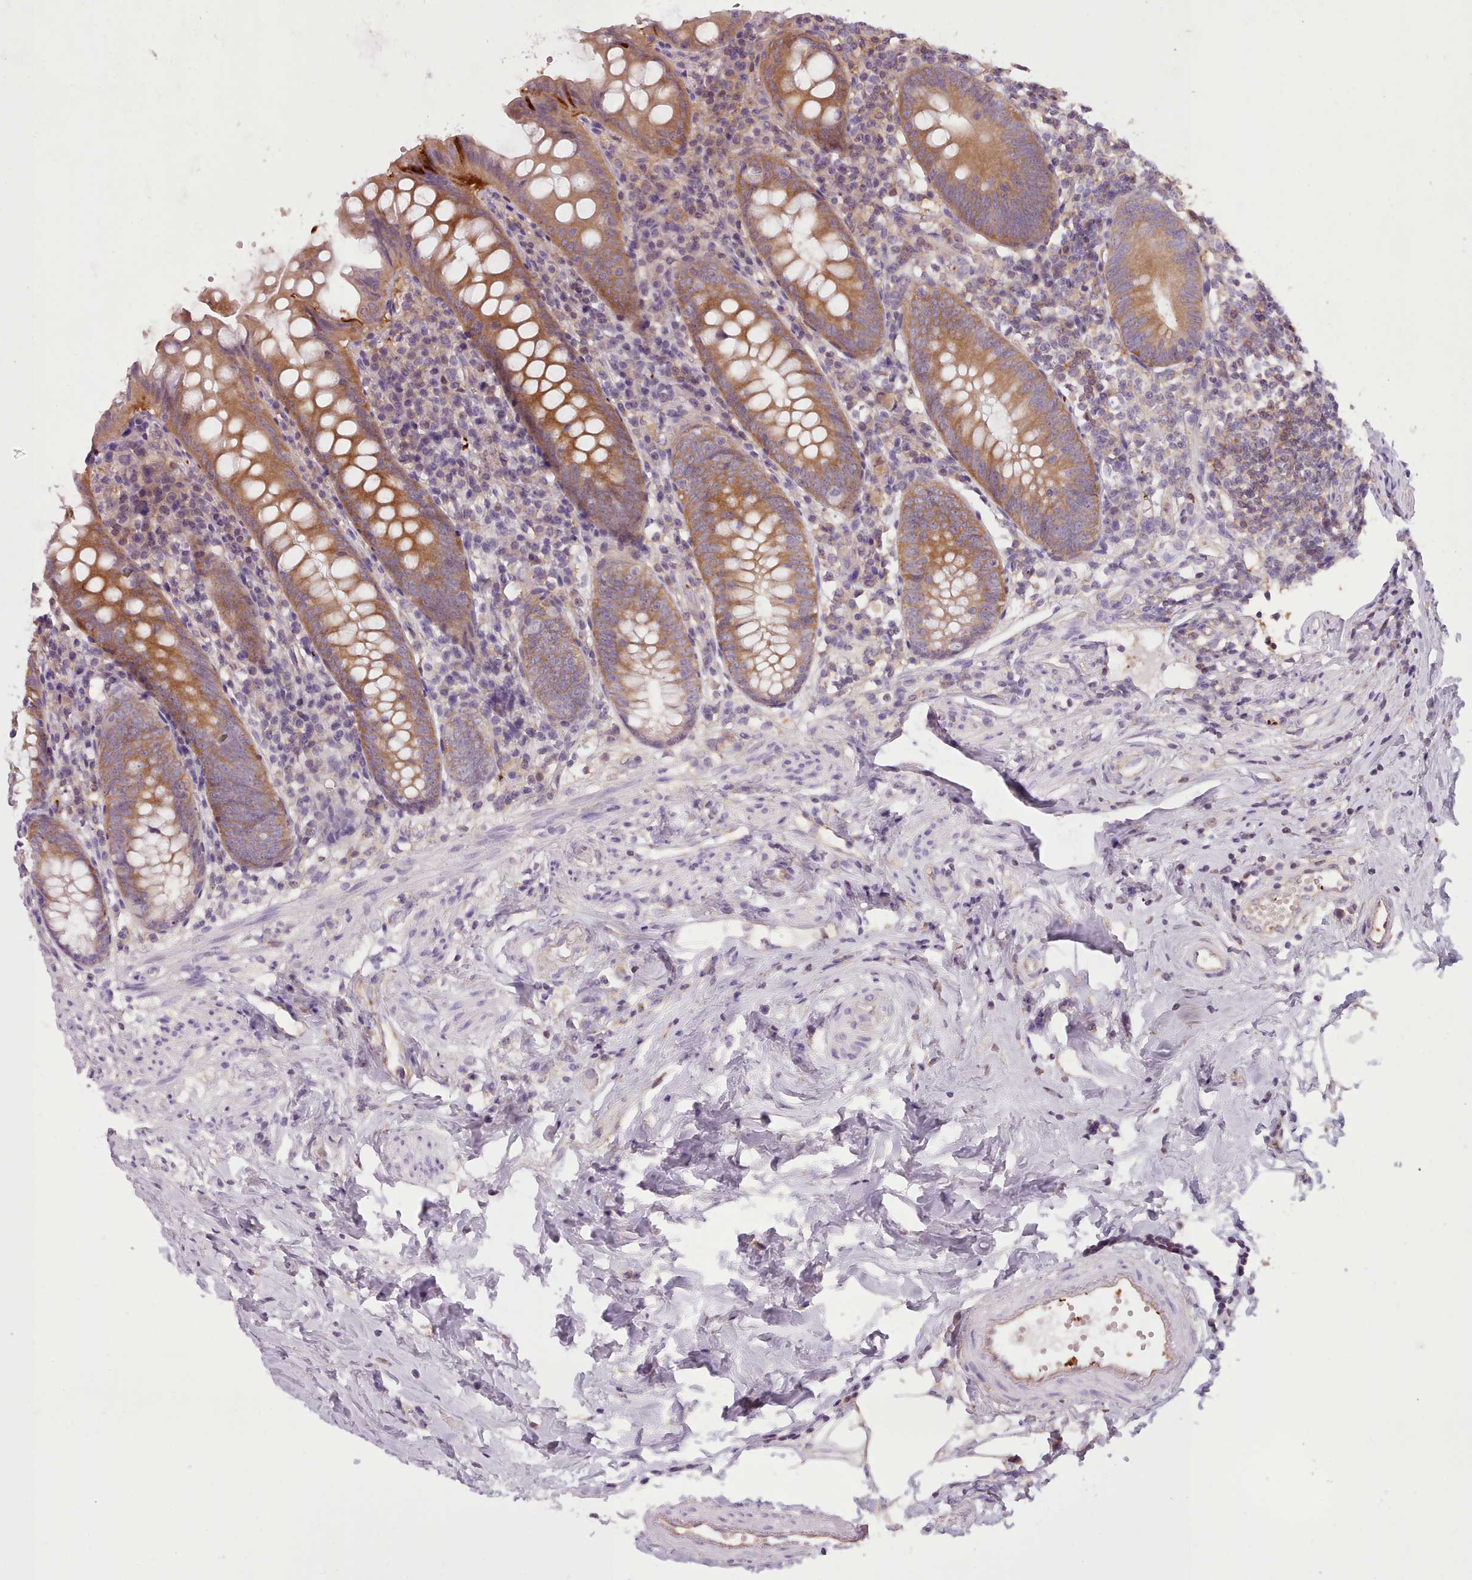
{"staining": {"intensity": "moderate", "quantity": ">75%", "location": "cytoplasmic/membranous"}, "tissue": "appendix", "cell_type": "Glandular cells", "image_type": "normal", "snomed": [{"axis": "morphology", "description": "Normal tissue, NOS"}, {"axis": "topography", "description": "Appendix"}], "caption": "DAB (3,3'-diaminobenzidine) immunohistochemical staining of benign appendix exhibits moderate cytoplasmic/membranous protein expression in about >75% of glandular cells.", "gene": "NDST2", "patient": {"sex": "female", "age": 54}}